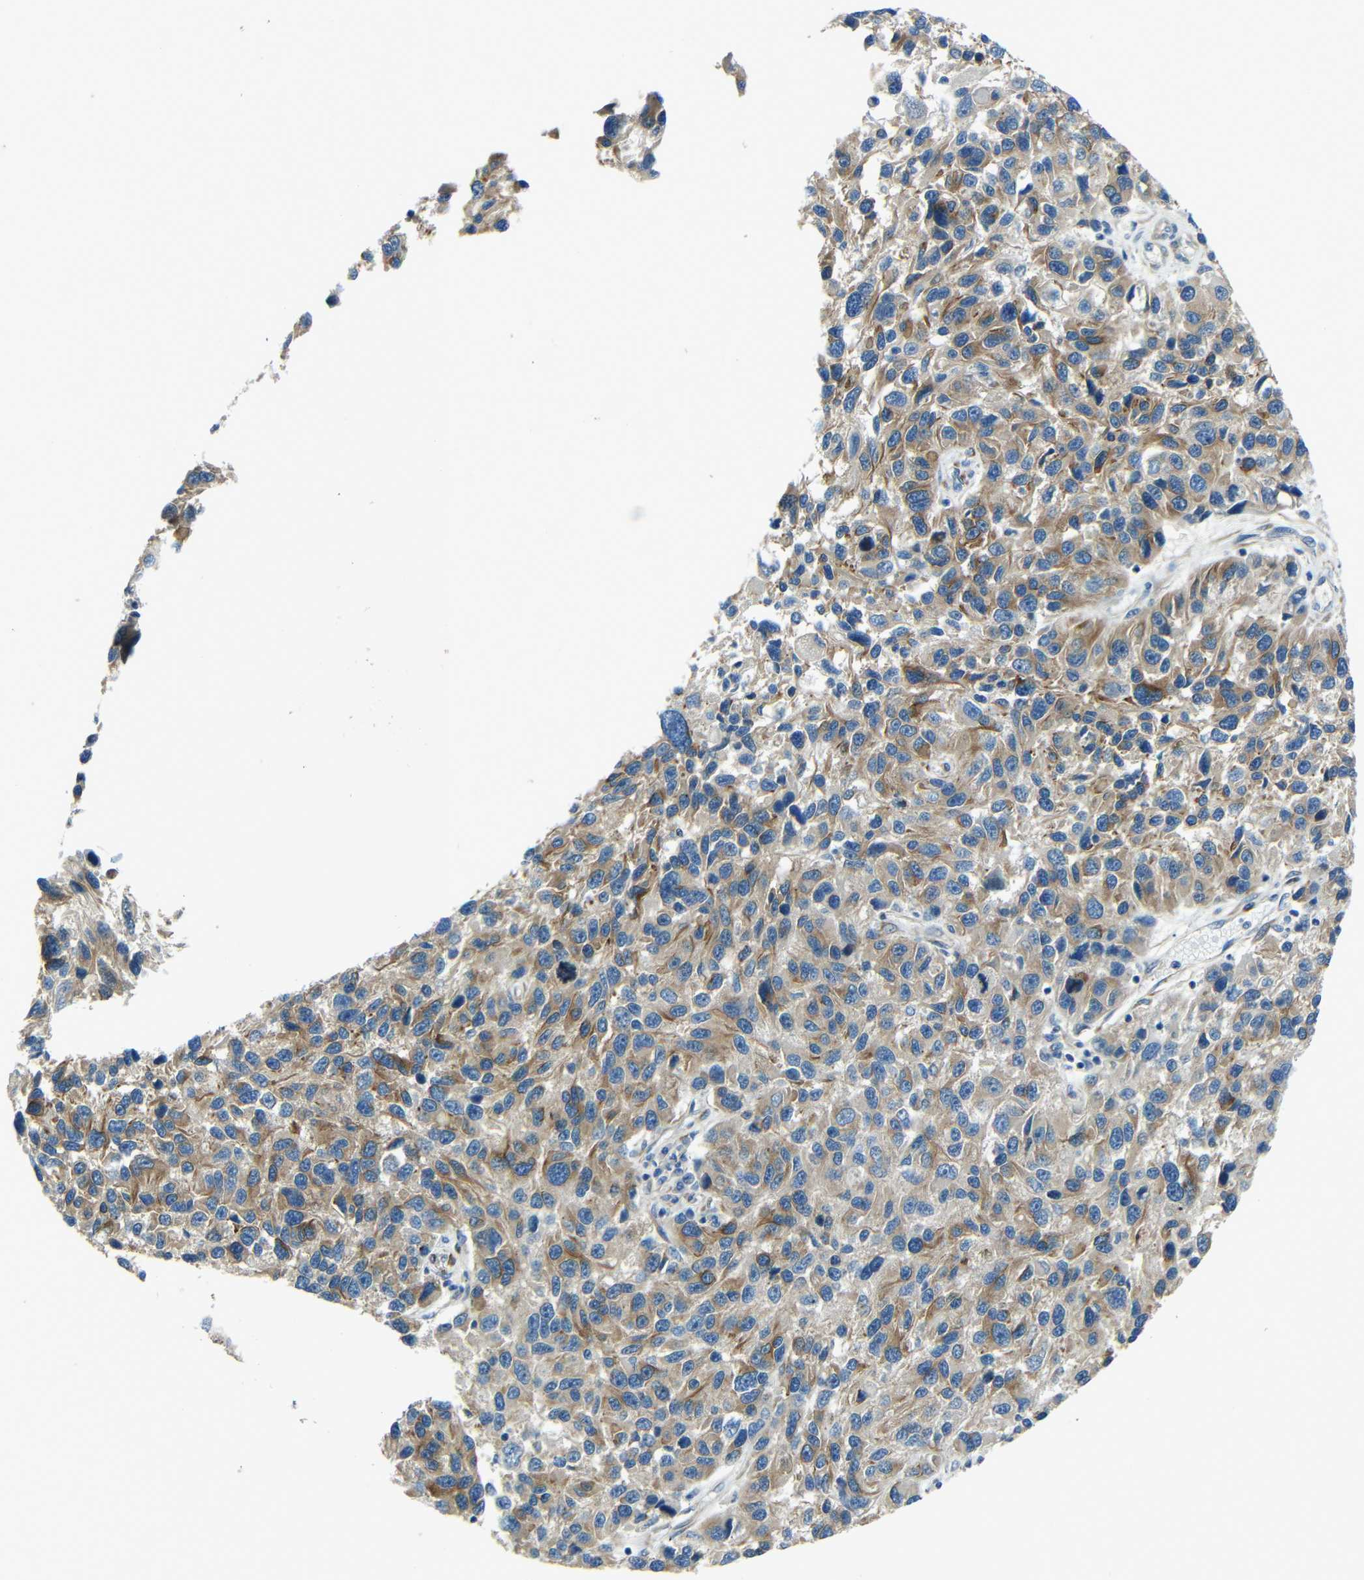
{"staining": {"intensity": "moderate", "quantity": ">75%", "location": "cytoplasmic/membranous"}, "tissue": "melanoma", "cell_type": "Tumor cells", "image_type": "cancer", "snomed": [{"axis": "morphology", "description": "Malignant melanoma, NOS"}, {"axis": "topography", "description": "Skin"}], "caption": "Tumor cells demonstrate medium levels of moderate cytoplasmic/membranous expression in about >75% of cells in human melanoma.", "gene": "DCLK1", "patient": {"sex": "male", "age": 53}}